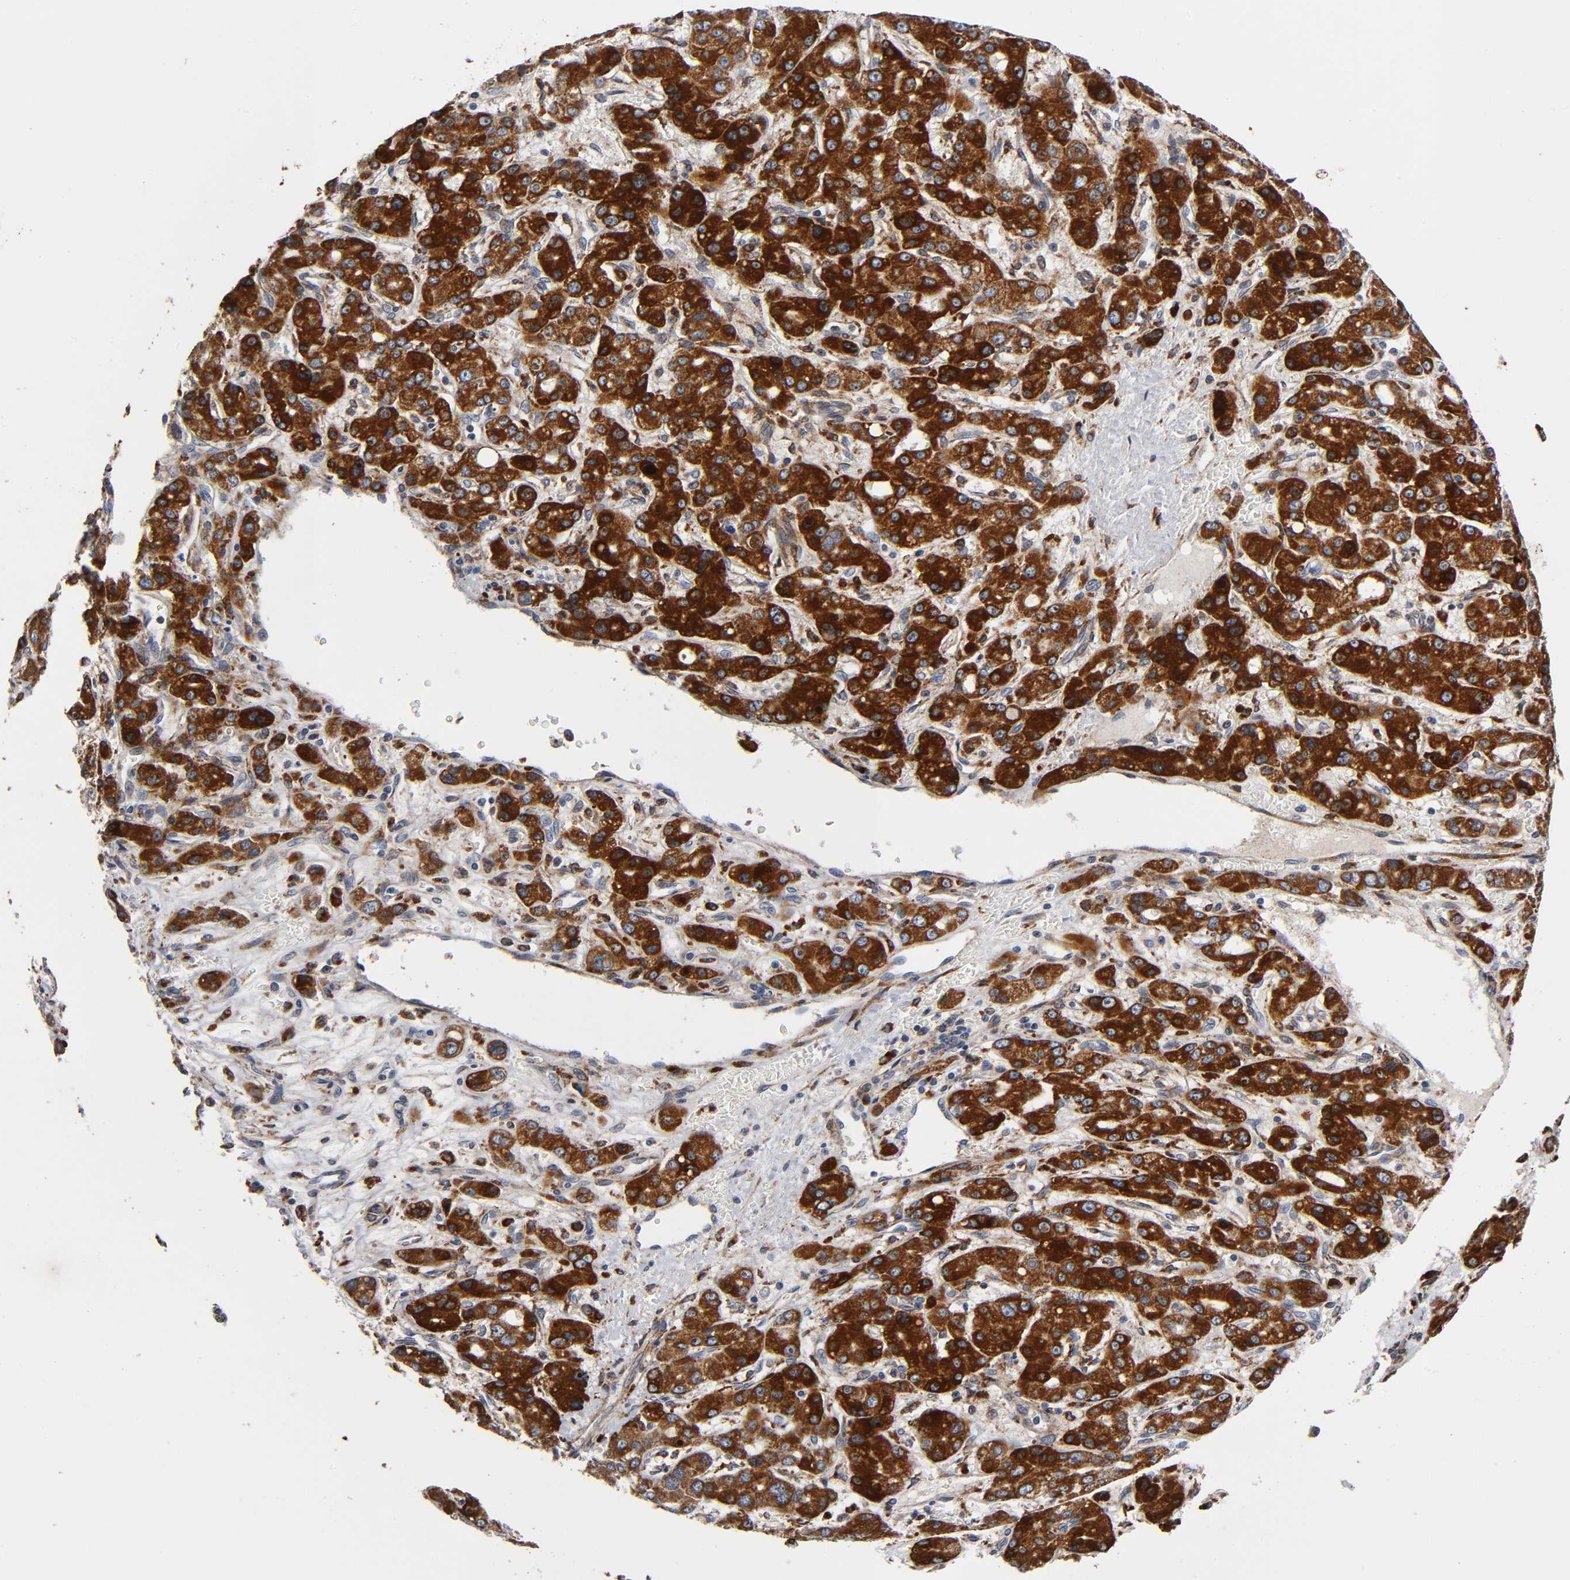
{"staining": {"intensity": "strong", "quantity": ">75%", "location": "cytoplasmic/membranous"}, "tissue": "liver cancer", "cell_type": "Tumor cells", "image_type": "cancer", "snomed": [{"axis": "morphology", "description": "Carcinoma, Hepatocellular, NOS"}, {"axis": "topography", "description": "Liver"}], "caption": "This is an image of immunohistochemistry staining of liver hepatocellular carcinoma, which shows strong staining in the cytoplasmic/membranous of tumor cells.", "gene": "MAP3K1", "patient": {"sex": "male", "age": 55}}